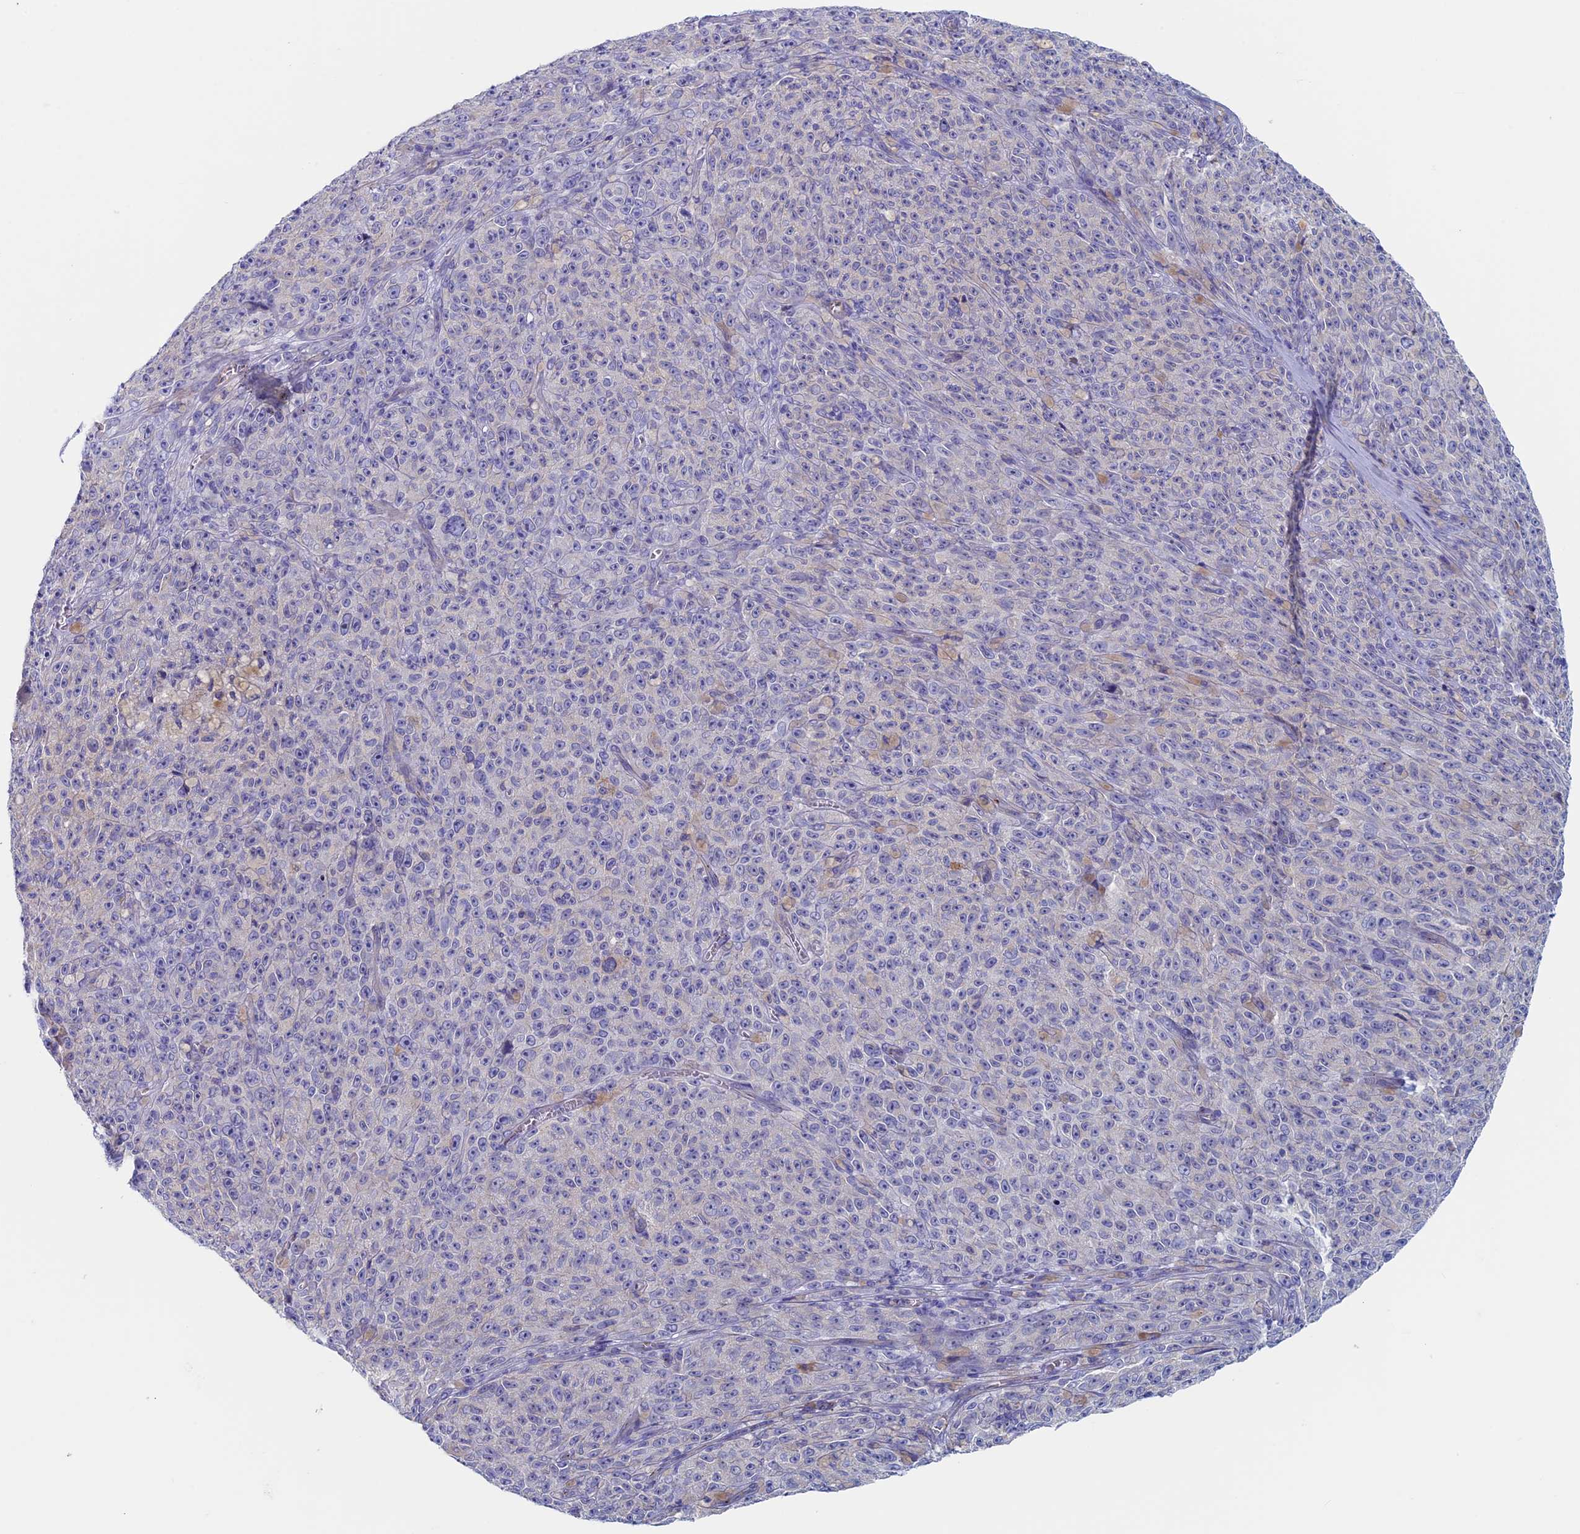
{"staining": {"intensity": "negative", "quantity": "none", "location": "none"}, "tissue": "melanoma", "cell_type": "Tumor cells", "image_type": "cancer", "snomed": [{"axis": "morphology", "description": "Malignant melanoma, NOS"}, {"axis": "topography", "description": "Skin"}], "caption": "Immunohistochemistry of human melanoma exhibits no positivity in tumor cells. Brightfield microscopy of IHC stained with DAB (brown) and hematoxylin (blue), captured at high magnification.", "gene": "MAGEB6", "patient": {"sex": "female", "age": 82}}